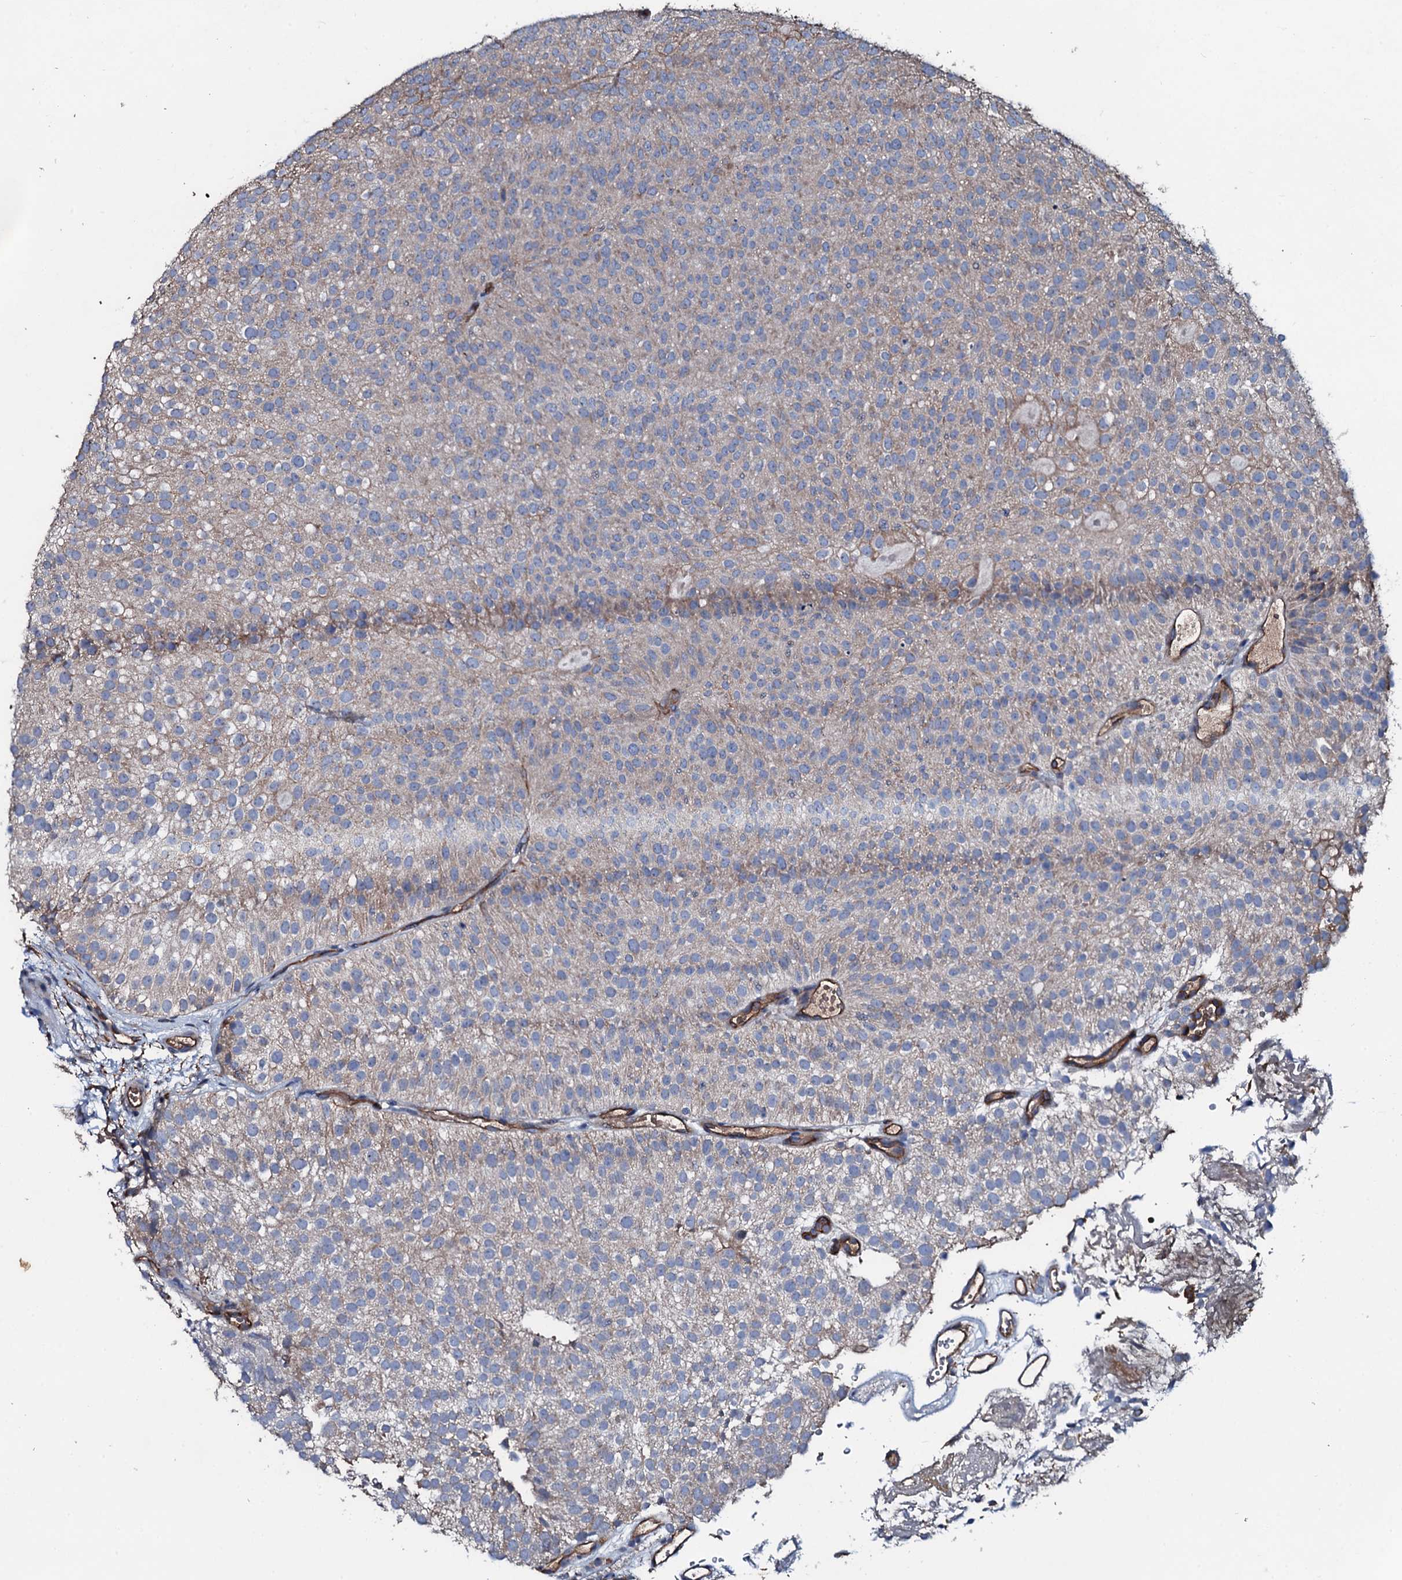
{"staining": {"intensity": "weak", "quantity": "<25%", "location": "cytoplasmic/membranous"}, "tissue": "urothelial cancer", "cell_type": "Tumor cells", "image_type": "cancer", "snomed": [{"axis": "morphology", "description": "Urothelial carcinoma, Low grade"}, {"axis": "topography", "description": "Urinary bladder"}], "caption": "Immunohistochemistry of urothelial cancer displays no staining in tumor cells.", "gene": "DMAC2", "patient": {"sex": "male", "age": 78}}